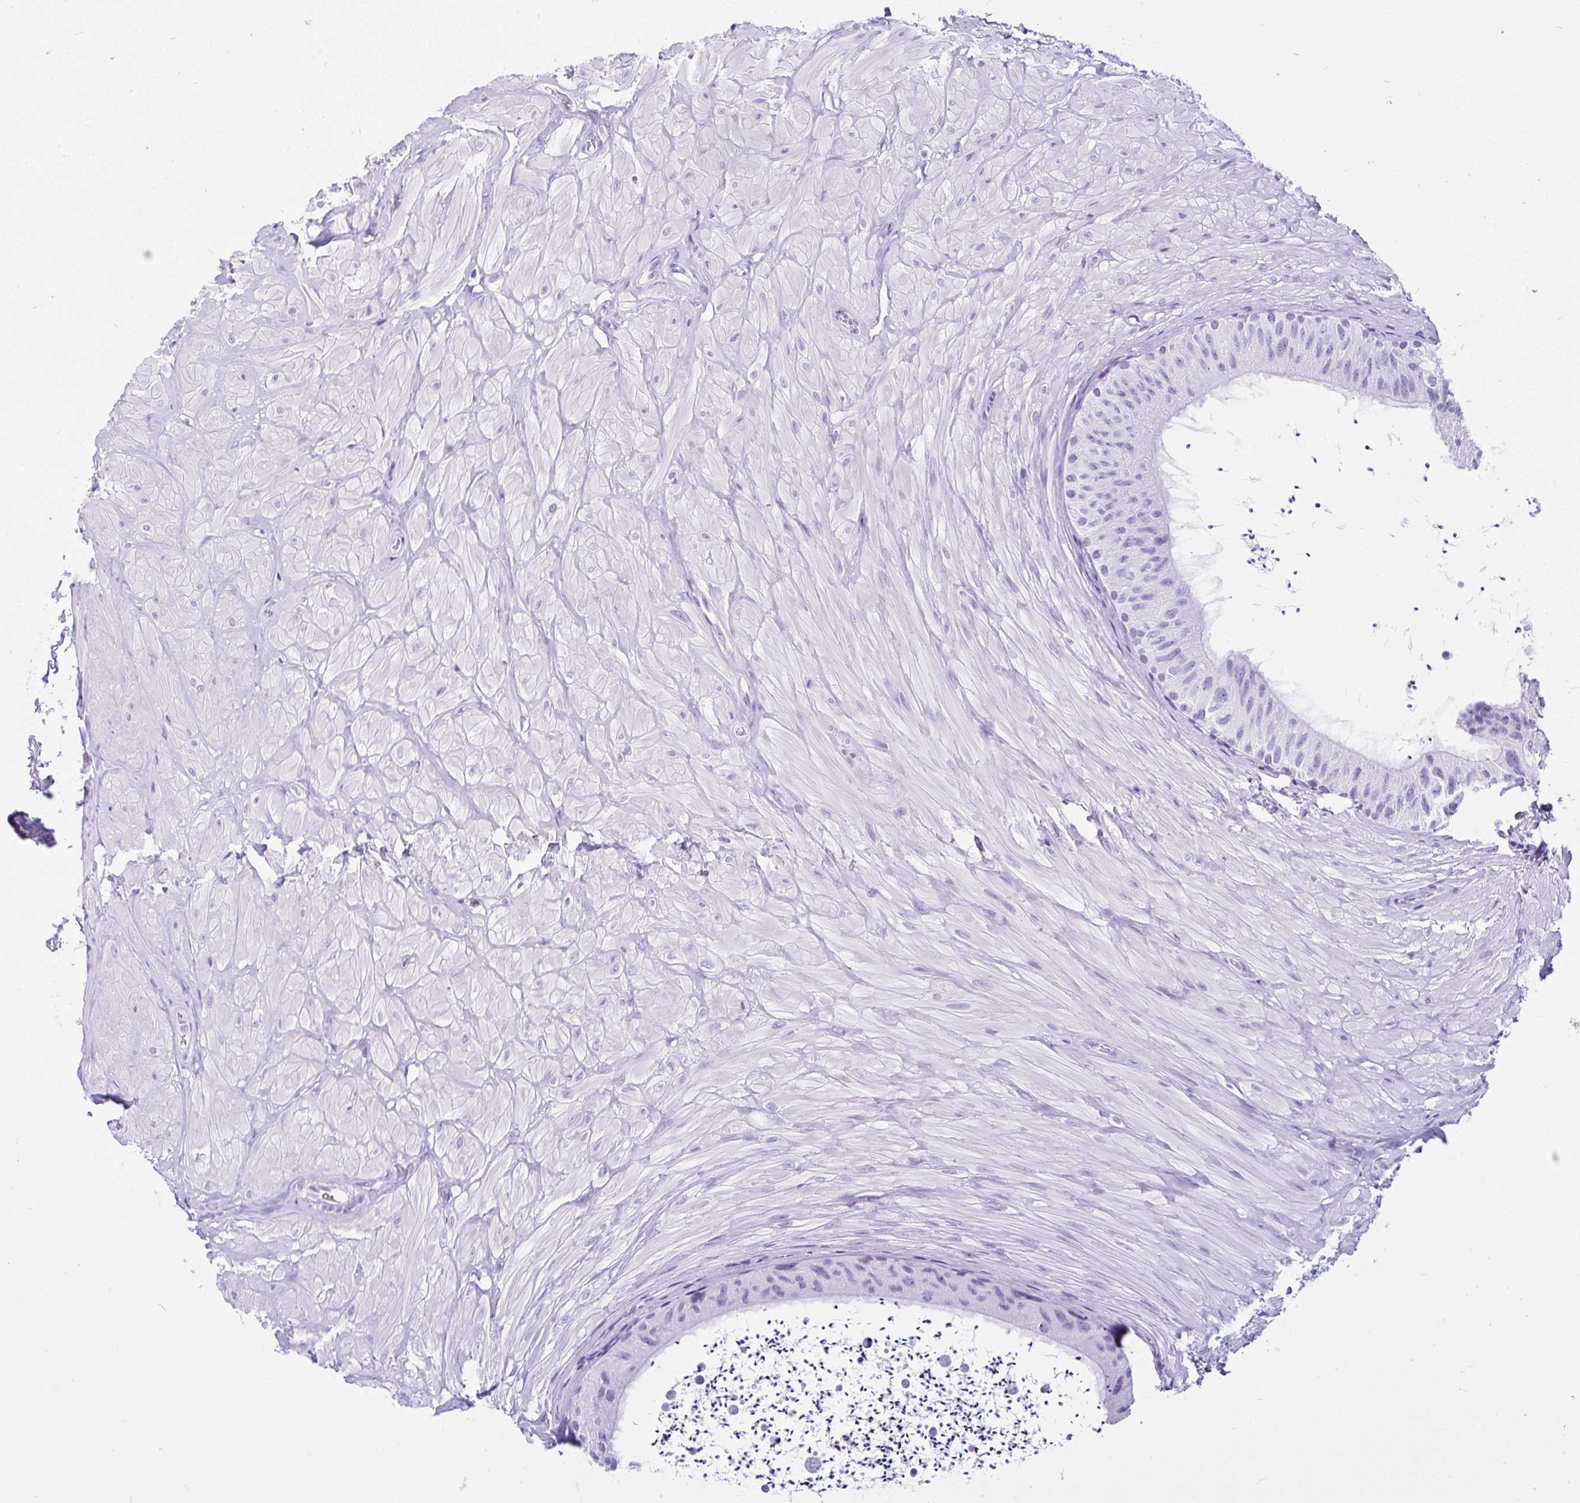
{"staining": {"intensity": "negative", "quantity": "none", "location": "none"}, "tissue": "epididymis", "cell_type": "Glandular cells", "image_type": "normal", "snomed": [{"axis": "morphology", "description": "Normal tissue, NOS"}, {"axis": "topography", "description": "Epididymis"}, {"axis": "topography", "description": "Peripheral nerve tissue"}], "caption": "This is a image of immunohistochemistry staining of unremarkable epididymis, which shows no expression in glandular cells.", "gene": "KRT27", "patient": {"sex": "male", "age": 32}}